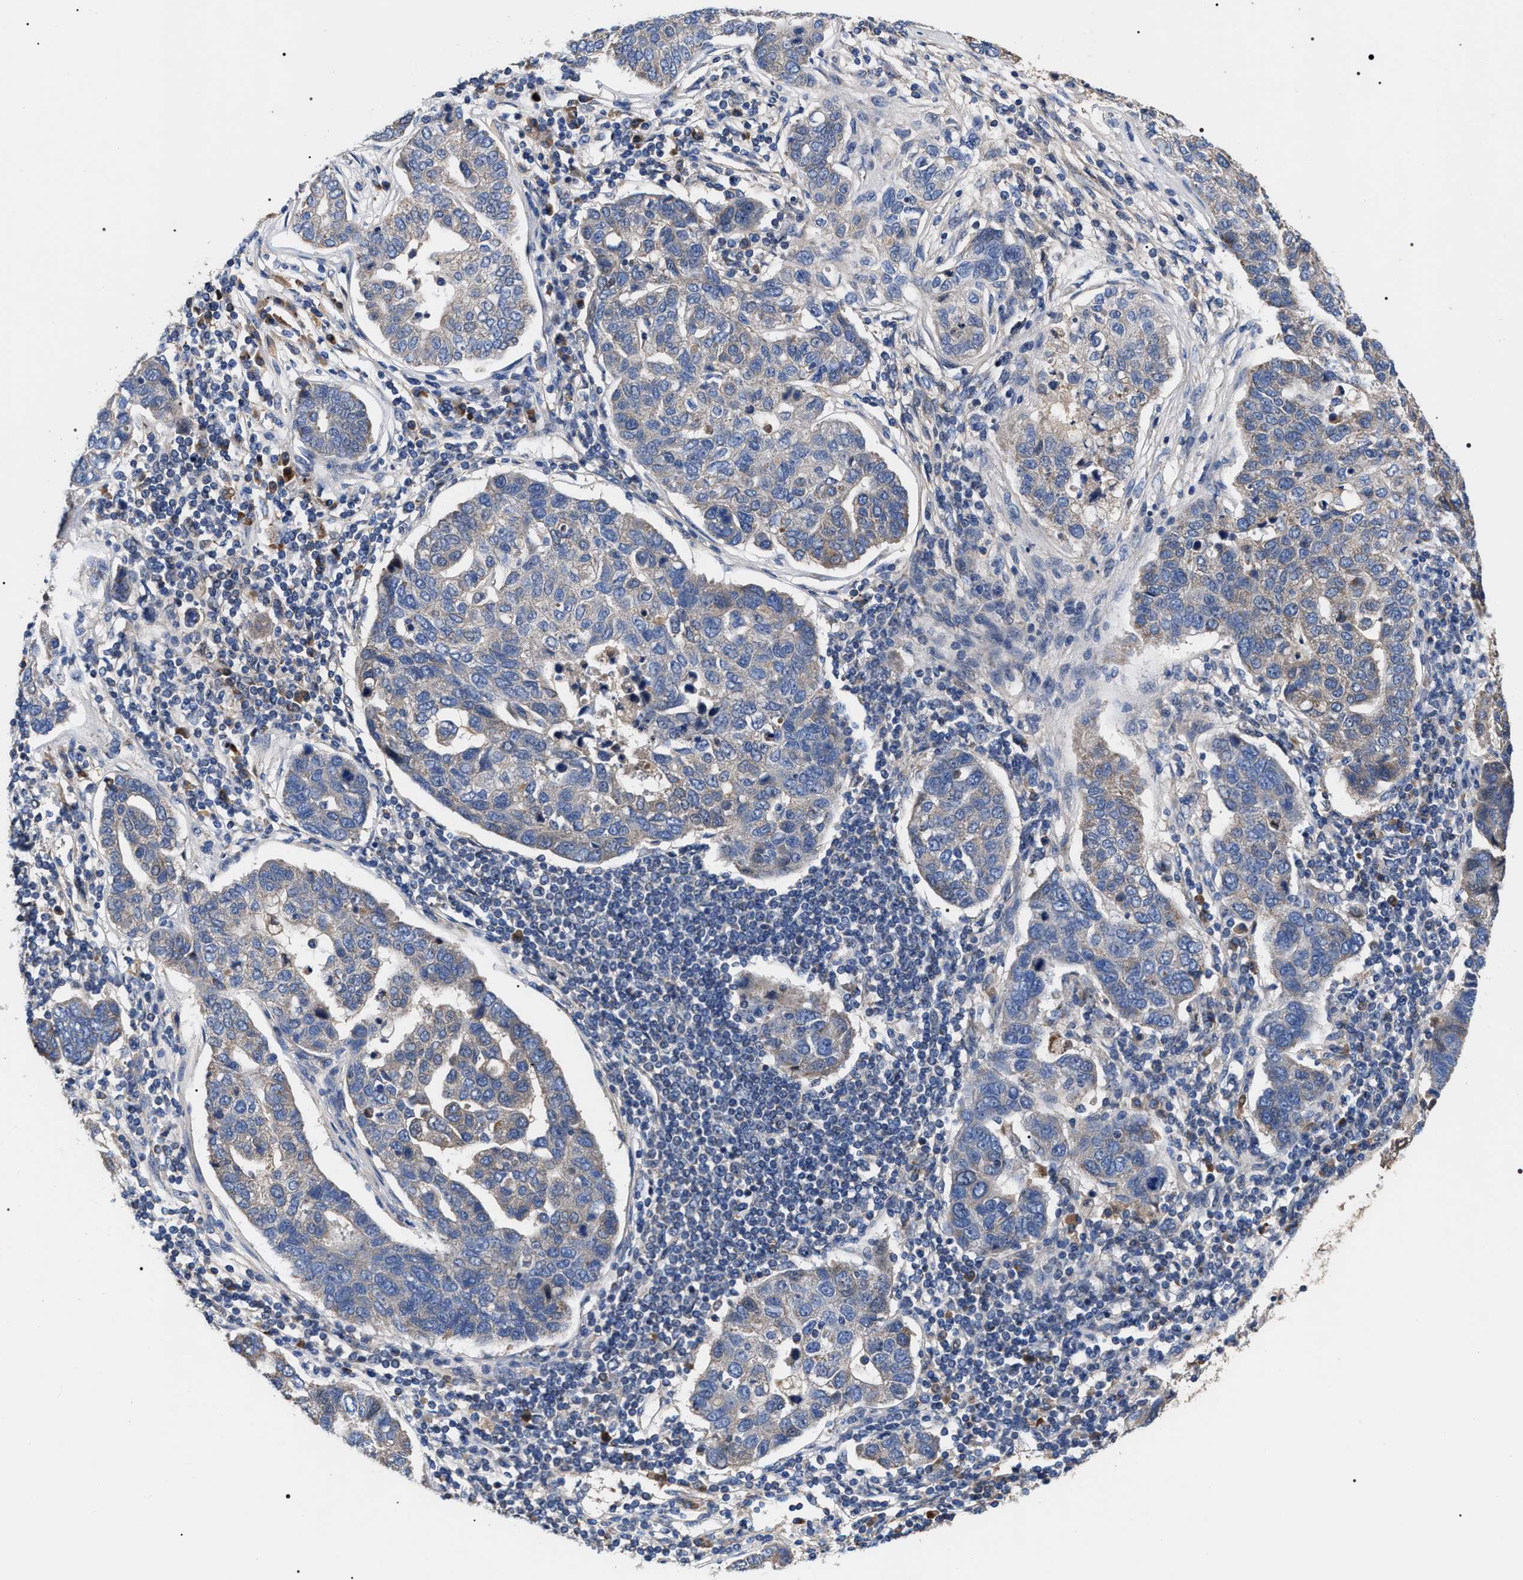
{"staining": {"intensity": "moderate", "quantity": "<25%", "location": "cytoplasmic/membranous"}, "tissue": "pancreatic cancer", "cell_type": "Tumor cells", "image_type": "cancer", "snomed": [{"axis": "morphology", "description": "Adenocarcinoma, NOS"}, {"axis": "topography", "description": "Pancreas"}], "caption": "Immunohistochemical staining of pancreatic cancer (adenocarcinoma) reveals low levels of moderate cytoplasmic/membranous positivity in about <25% of tumor cells. (IHC, brightfield microscopy, high magnification).", "gene": "MACC1", "patient": {"sex": "female", "age": 61}}